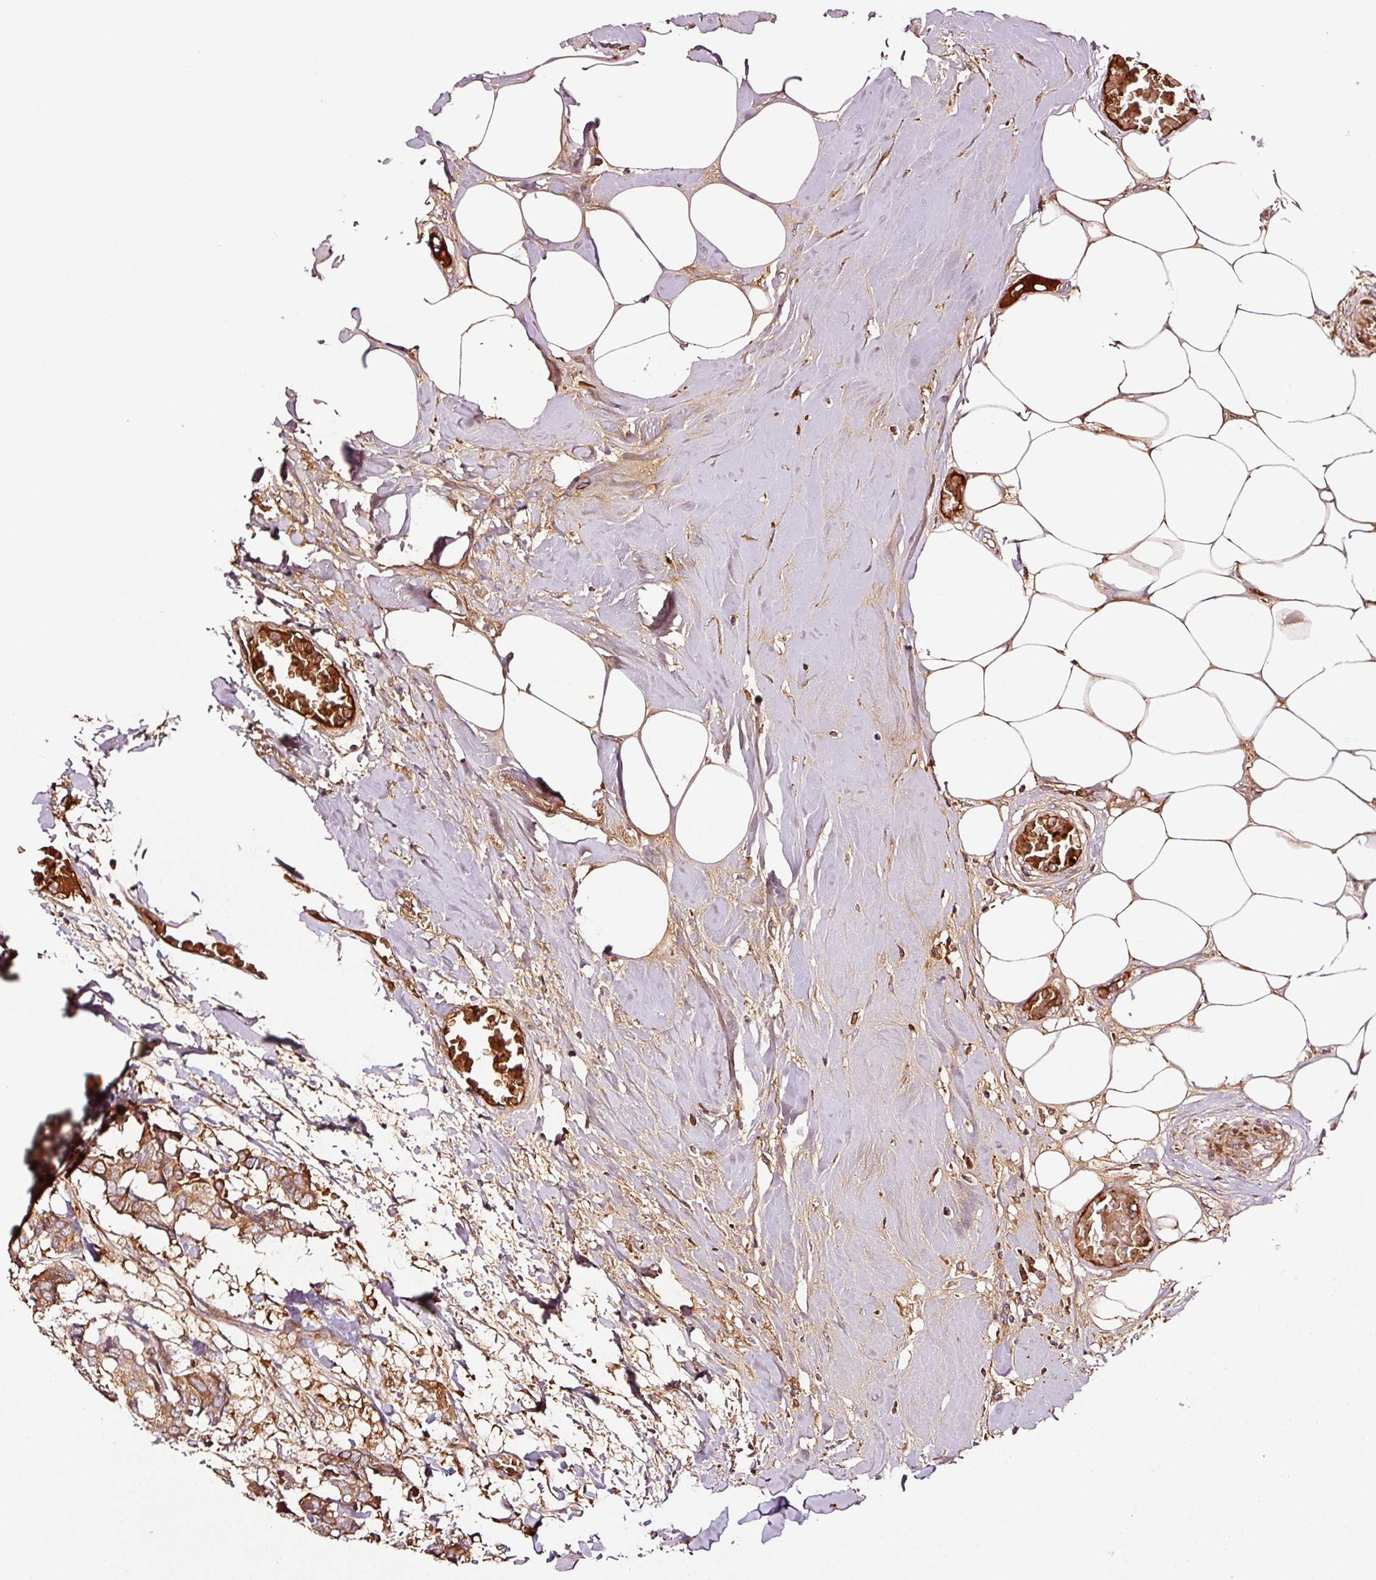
{"staining": {"intensity": "moderate", "quantity": ">75%", "location": "cytoplasmic/membranous"}, "tissue": "breast cancer", "cell_type": "Tumor cells", "image_type": "cancer", "snomed": [{"axis": "morphology", "description": "Duct carcinoma"}, {"axis": "topography", "description": "Breast"}], "caption": "IHC micrograph of neoplastic tissue: breast cancer (invasive ductal carcinoma) stained using IHC reveals medium levels of moderate protein expression localized specifically in the cytoplasmic/membranous of tumor cells, appearing as a cytoplasmic/membranous brown color.", "gene": "PGLYRP2", "patient": {"sex": "female", "age": 75}}